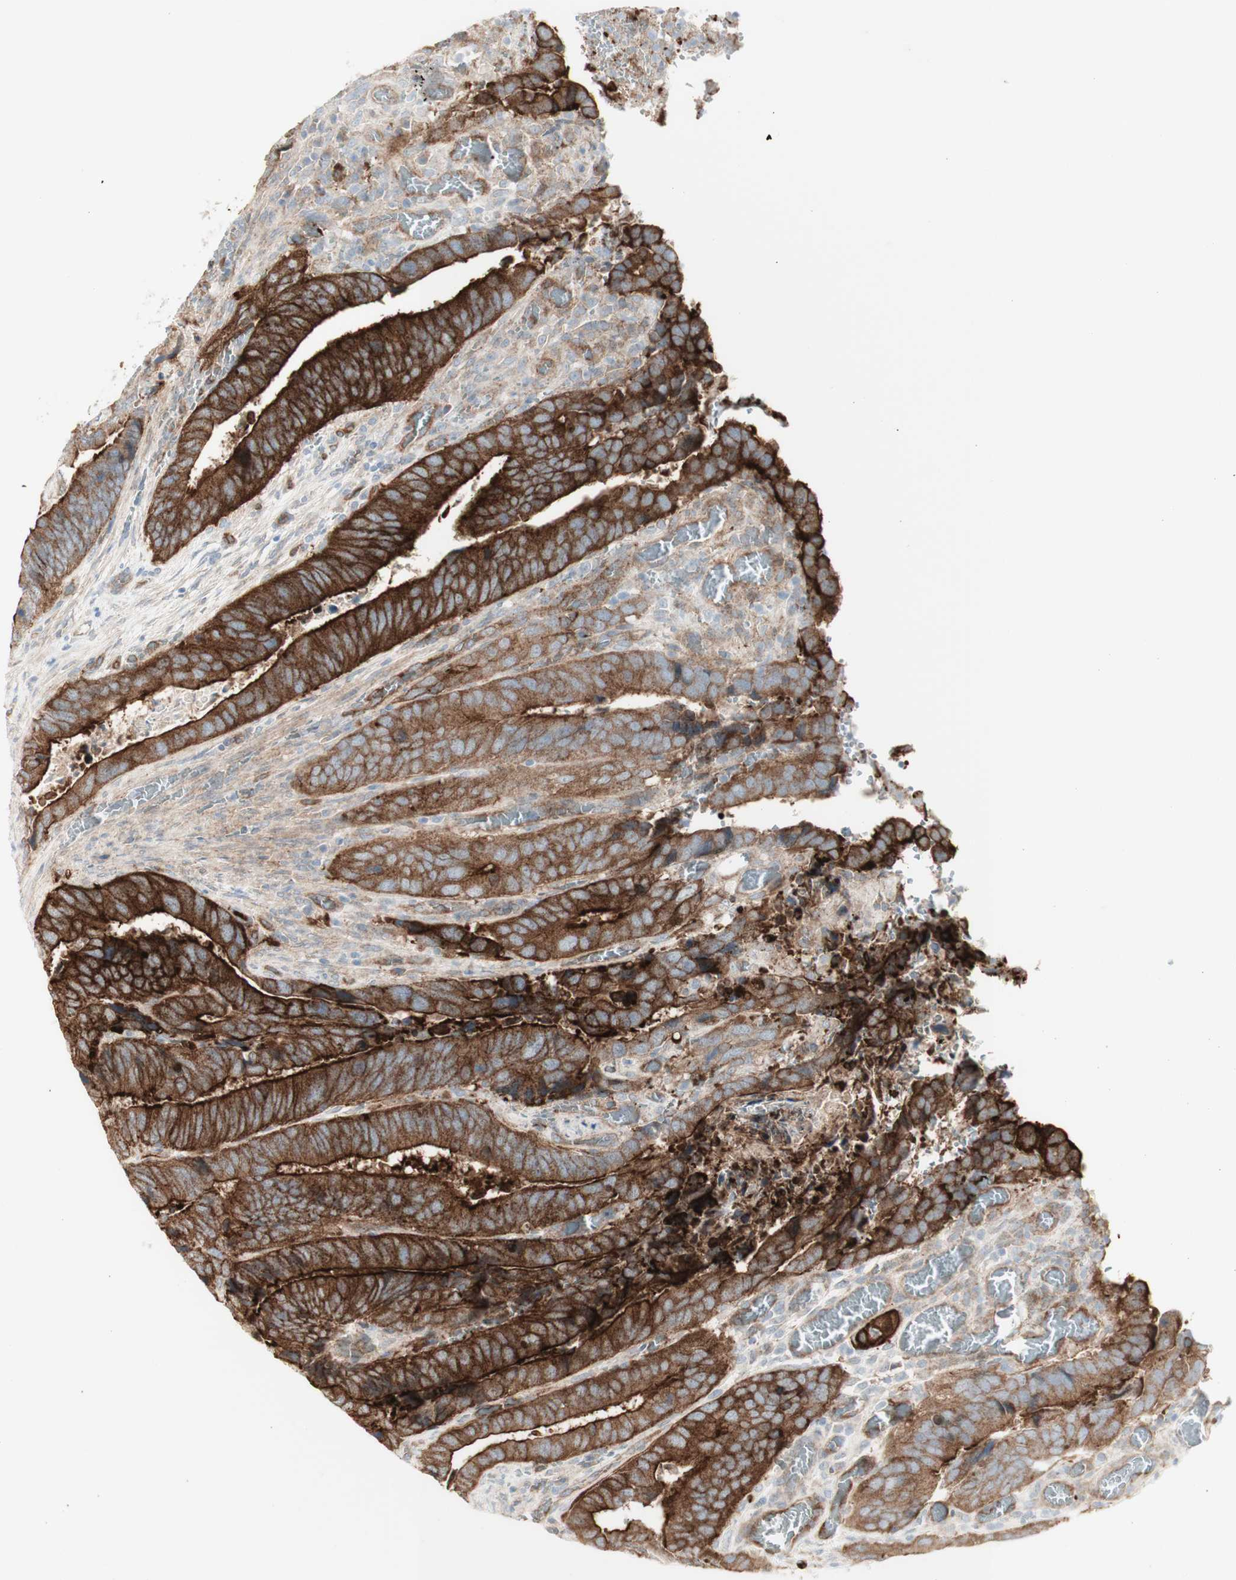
{"staining": {"intensity": "strong", "quantity": ">75%", "location": "cytoplasmic/membranous"}, "tissue": "colorectal cancer", "cell_type": "Tumor cells", "image_type": "cancer", "snomed": [{"axis": "morphology", "description": "Adenocarcinoma, NOS"}, {"axis": "topography", "description": "Colon"}], "caption": "Brown immunohistochemical staining in adenocarcinoma (colorectal) displays strong cytoplasmic/membranous staining in approximately >75% of tumor cells. The staining is performed using DAB (3,3'-diaminobenzidine) brown chromogen to label protein expression. The nuclei are counter-stained blue using hematoxylin.", "gene": "MYO6", "patient": {"sex": "male", "age": 72}}